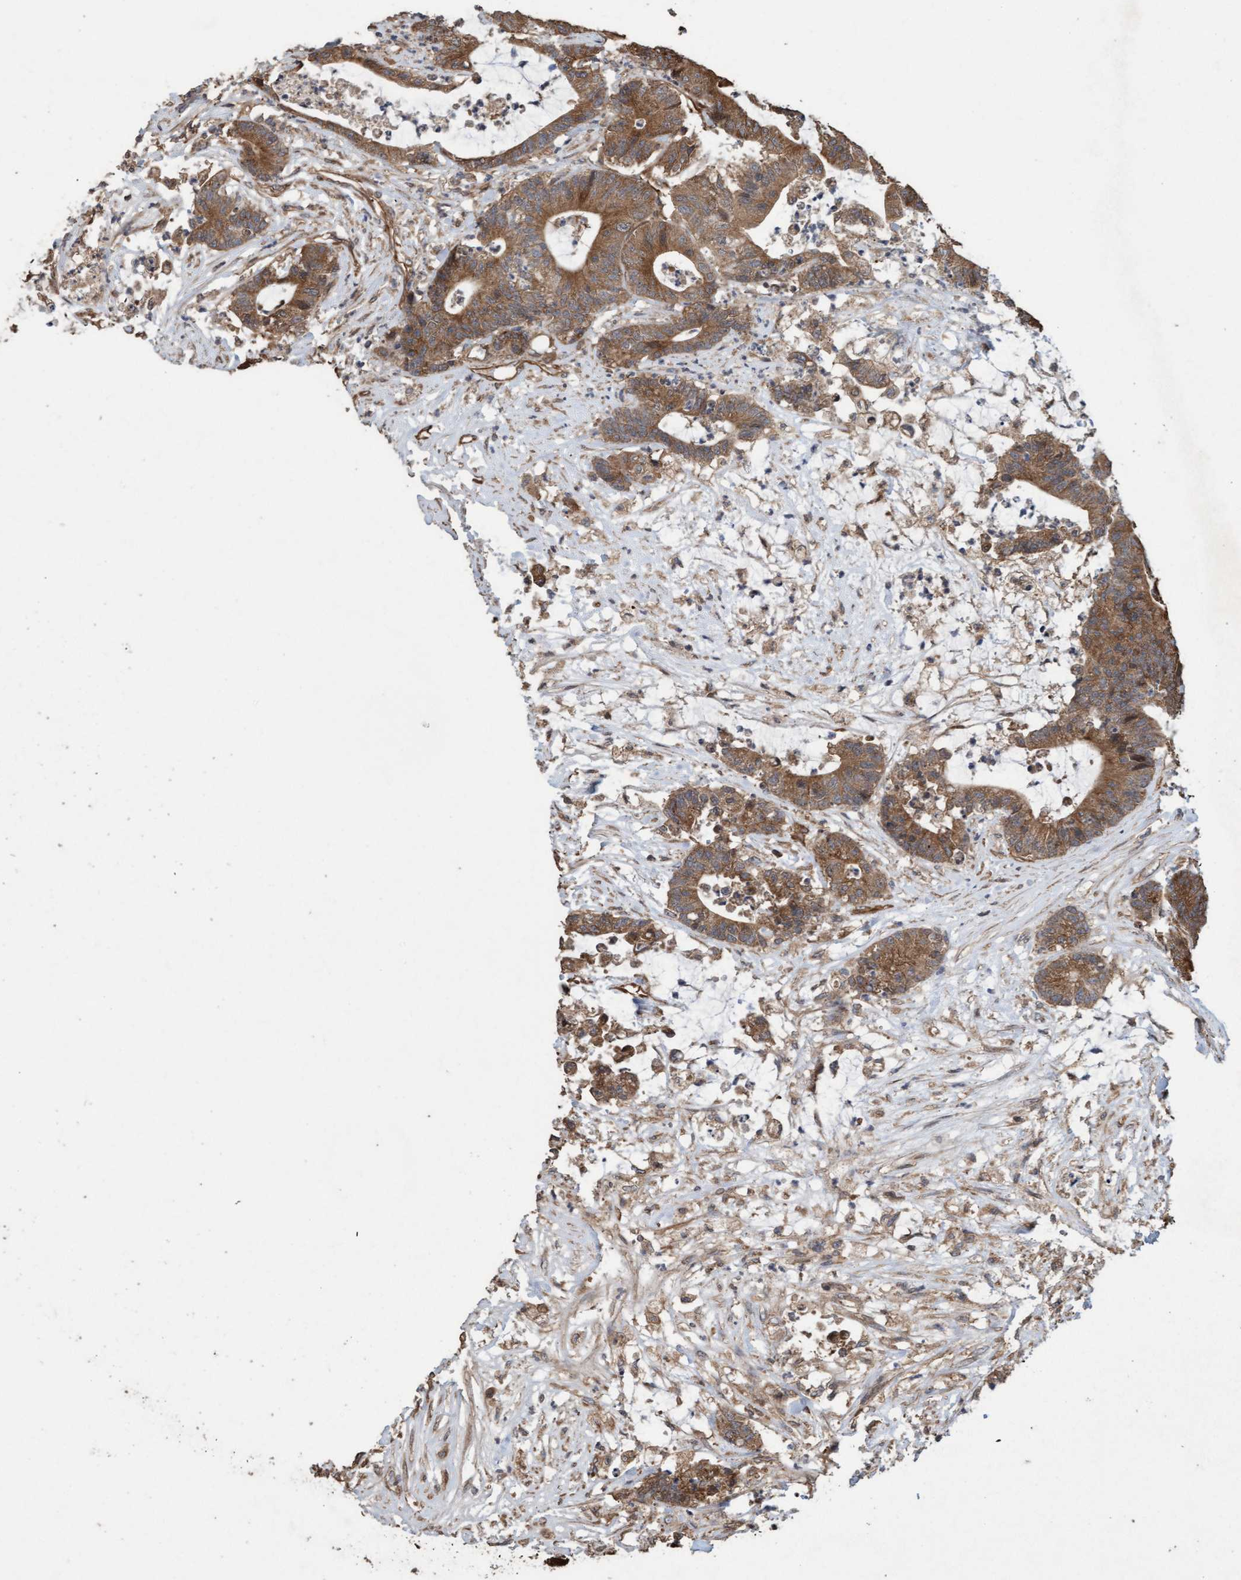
{"staining": {"intensity": "moderate", "quantity": ">75%", "location": "cytoplasmic/membranous"}, "tissue": "colorectal cancer", "cell_type": "Tumor cells", "image_type": "cancer", "snomed": [{"axis": "morphology", "description": "Adenocarcinoma, NOS"}, {"axis": "topography", "description": "Colon"}], "caption": "Colorectal cancer stained with DAB IHC displays medium levels of moderate cytoplasmic/membranous staining in approximately >75% of tumor cells.", "gene": "CDC42EP4", "patient": {"sex": "female", "age": 84}}